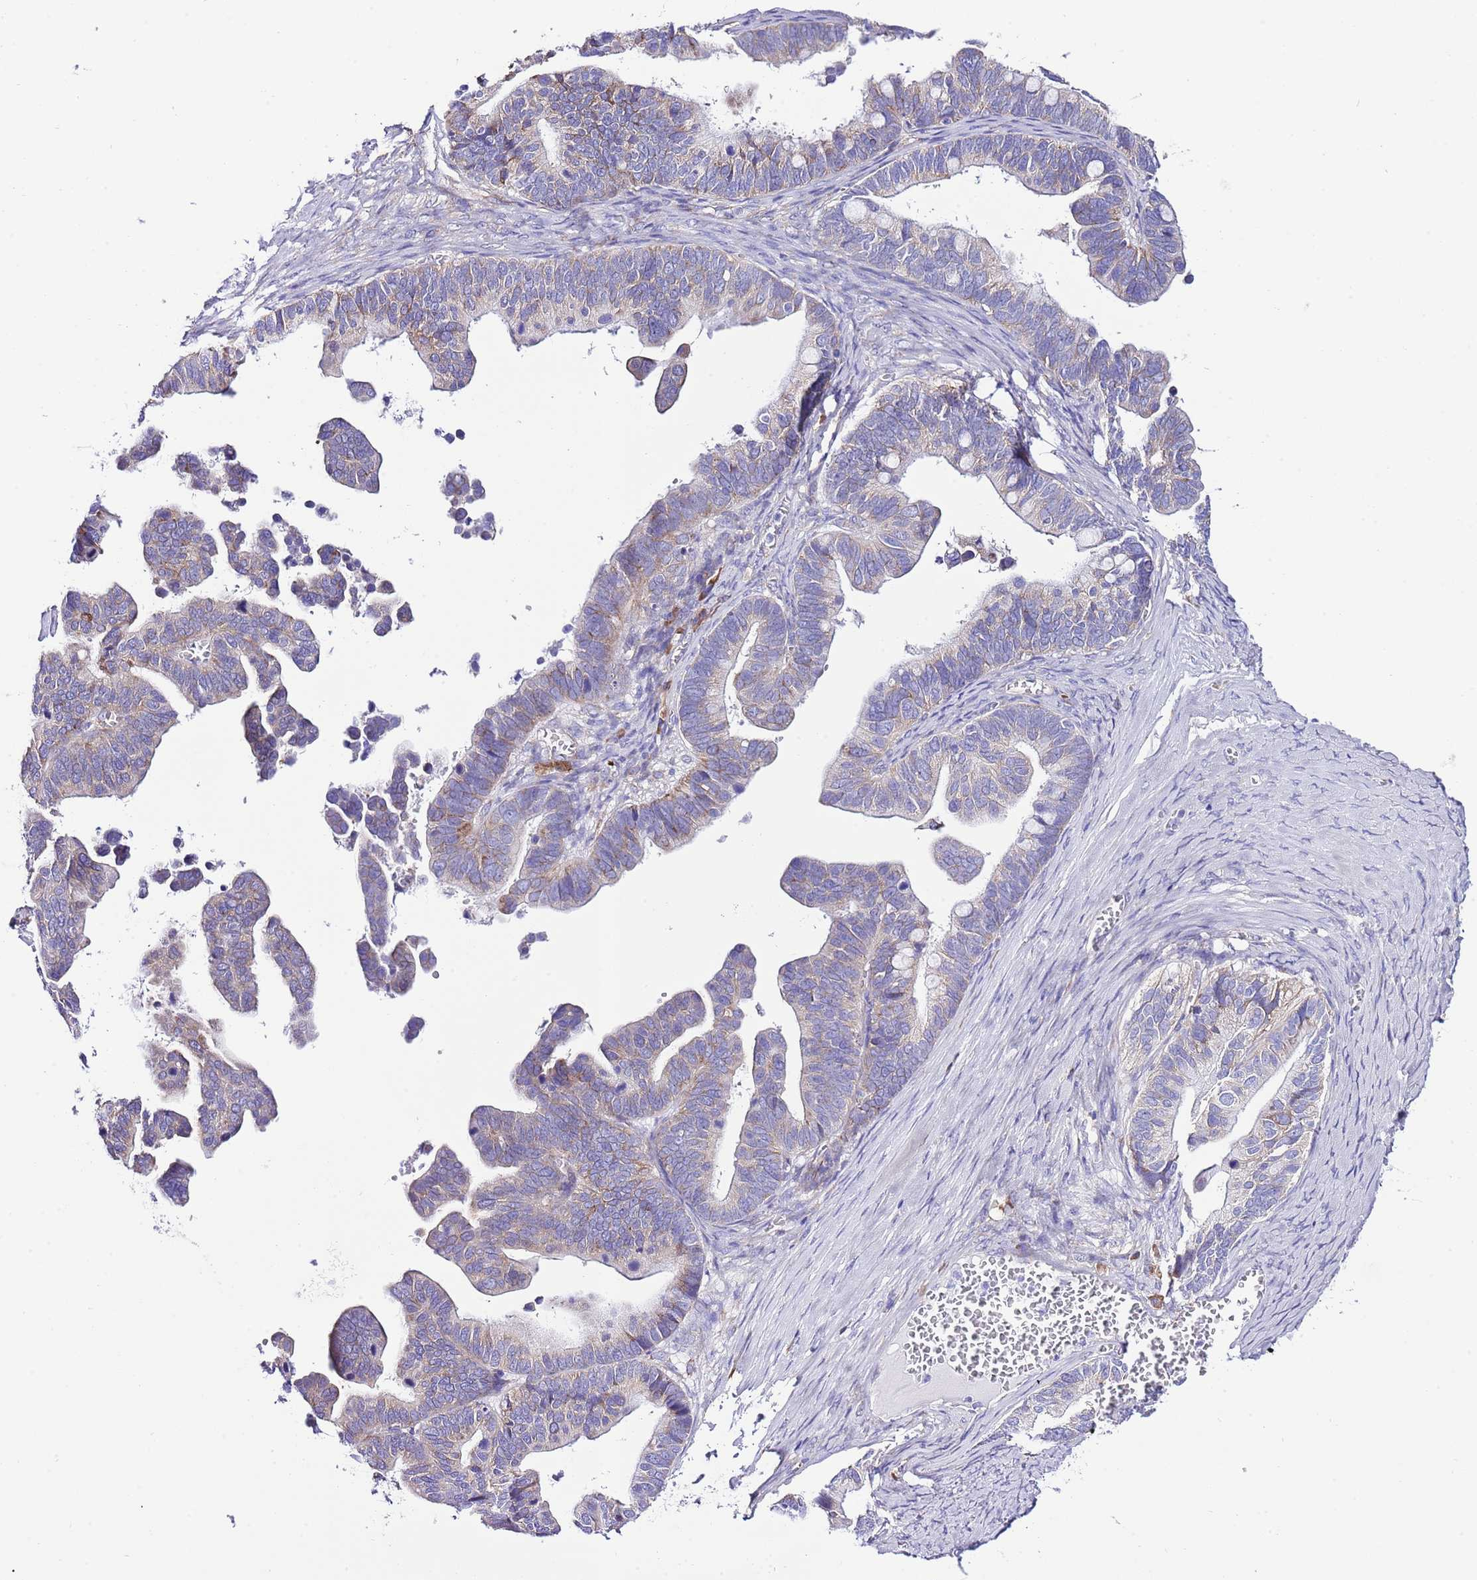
{"staining": {"intensity": "weak", "quantity": "<25%", "location": "cytoplasmic/membranous"}, "tissue": "ovarian cancer", "cell_type": "Tumor cells", "image_type": "cancer", "snomed": [{"axis": "morphology", "description": "Cystadenocarcinoma, serous, NOS"}, {"axis": "topography", "description": "Ovary"}], "caption": "Immunohistochemistry histopathology image of human serous cystadenocarcinoma (ovarian) stained for a protein (brown), which demonstrates no staining in tumor cells.", "gene": "RPS10", "patient": {"sex": "female", "age": 56}}